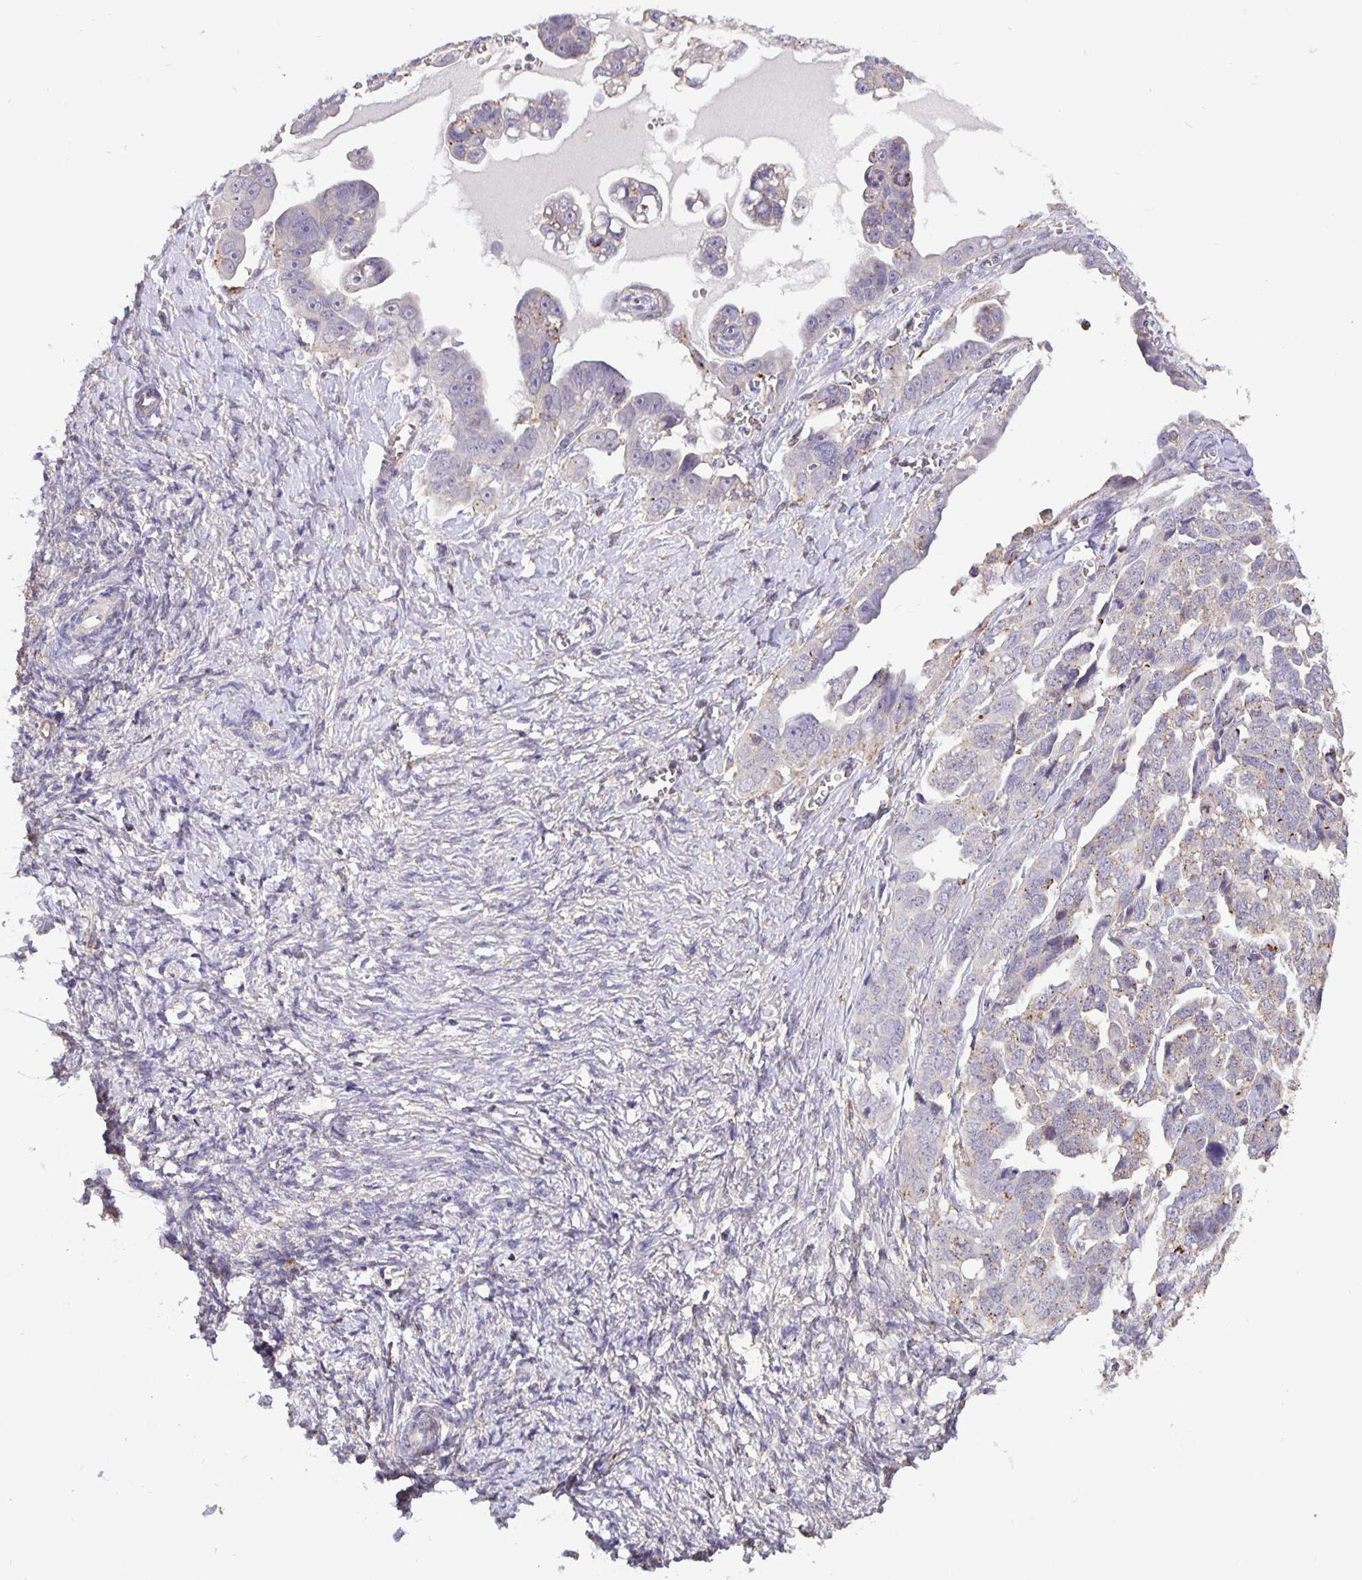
{"staining": {"intensity": "weak", "quantity": "<25%", "location": "cytoplasmic/membranous"}, "tissue": "ovarian cancer", "cell_type": "Tumor cells", "image_type": "cancer", "snomed": [{"axis": "morphology", "description": "Cystadenocarcinoma, serous, NOS"}, {"axis": "topography", "description": "Ovary"}], "caption": "Immunohistochemistry (IHC) histopathology image of neoplastic tissue: human ovarian cancer (serous cystadenocarcinoma) stained with DAB demonstrates no significant protein staining in tumor cells.", "gene": "TMEM71", "patient": {"sex": "female", "age": 59}}